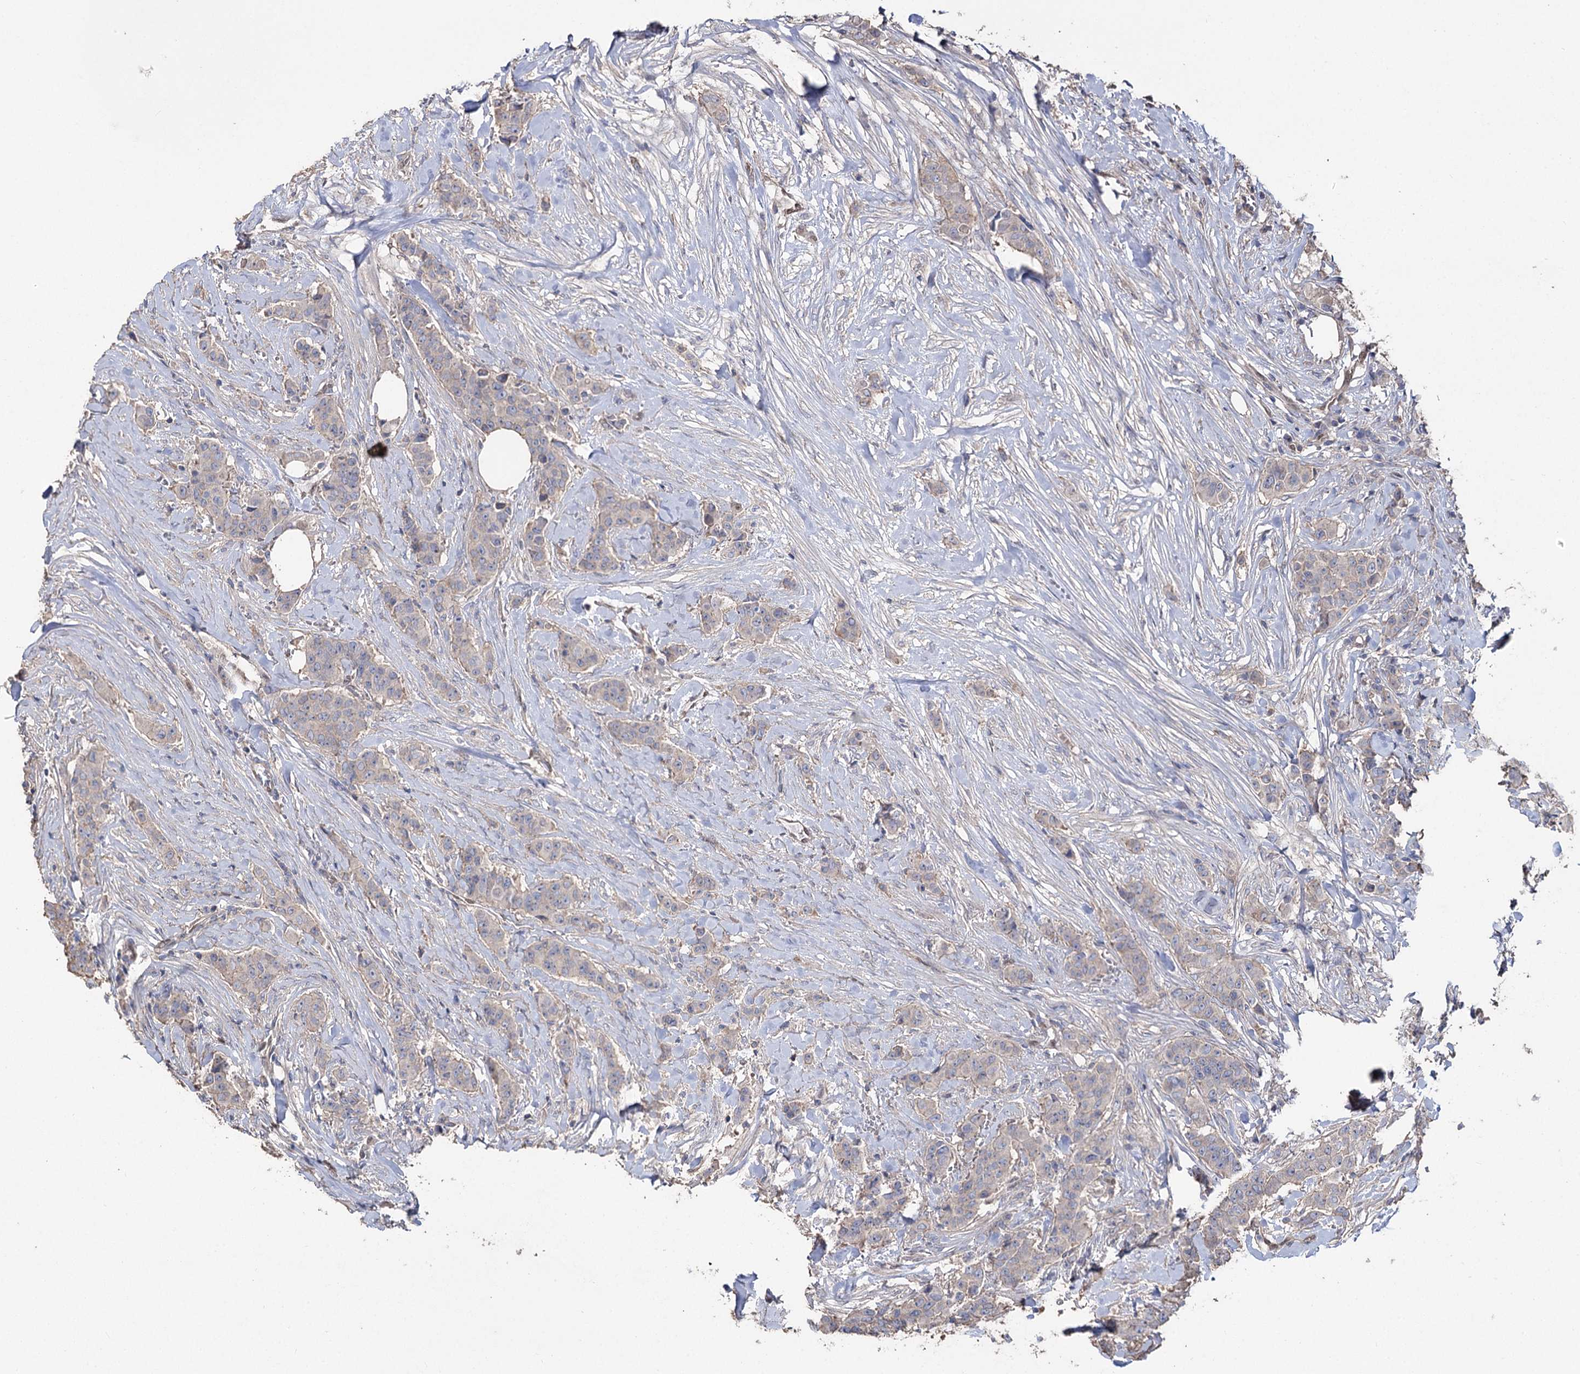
{"staining": {"intensity": "negative", "quantity": "none", "location": "none"}, "tissue": "breast cancer", "cell_type": "Tumor cells", "image_type": "cancer", "snomed": [{"axis": "morphology", "description": "Duct carcinoma"}, {"axis": "topography", "description": "Breast"}], "caption": "Immunohistochemistry histopathology image of neoplastic tissue: breast cancer stained with DAB (3,3'-diaminobenzidine) demonstrates no significant protein positivity in tumor cells.", "gene": "FAM13B", "patient": {"sex": "female", "age": 40}}